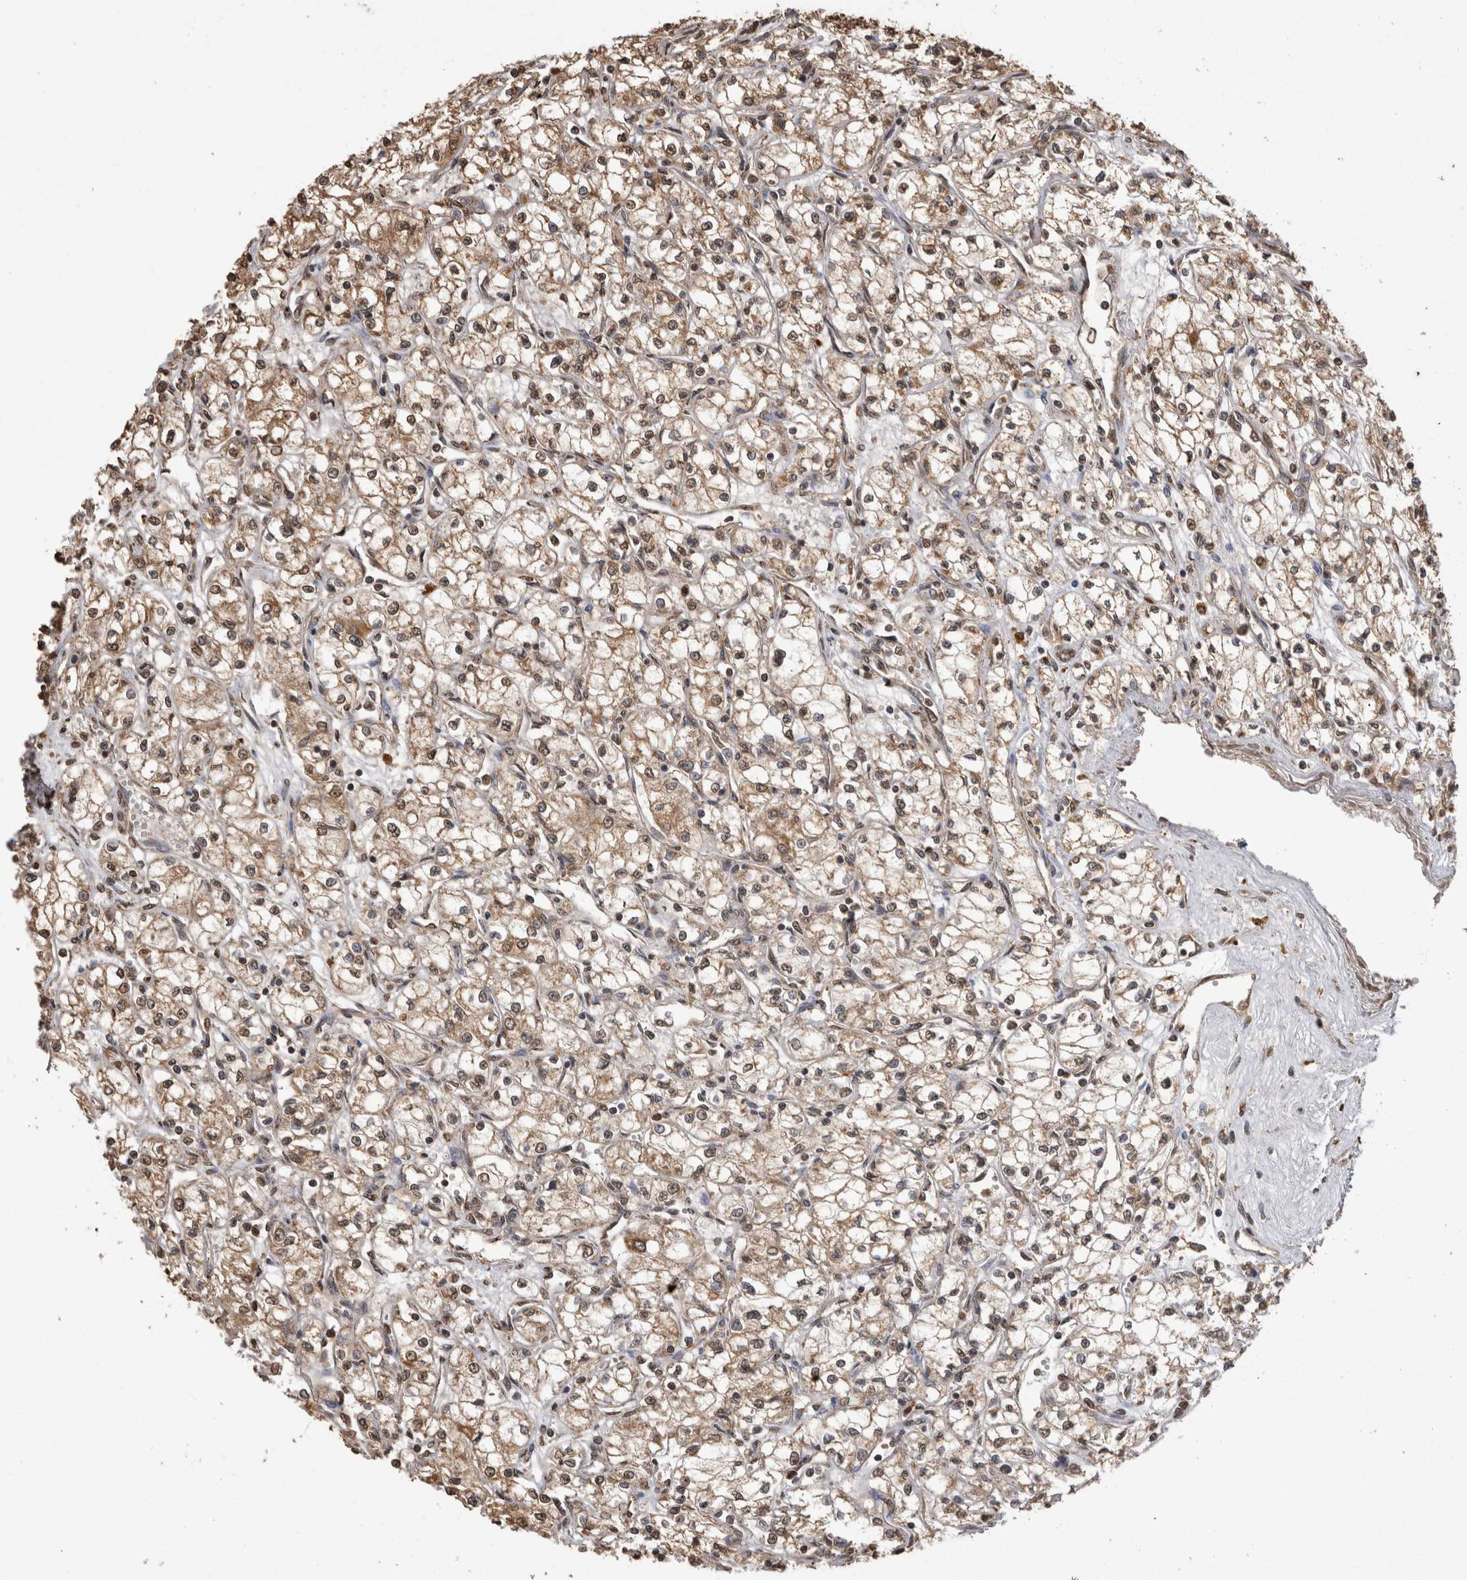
{"staining": {"intensity": "moderate", "quantity": ">75%", "location": "cytoplasmic/membranous,nuclear"}, "tissue": "renal cancer", "cell_type": "Tumor cells", "image_type": "cancer", "snomed": [{"axis": "morphology", "description": "Normal tissue, NOS"}, {"axis": "morphology", "description": "Adenocarcinoma, NOS"}, {"axis": "topography", "description": "Kidney"}], "caption": "This histopathology image displays adenocarcinoma (renal) stained with IHC to label a protein in brown. The cytoplasmic/membranous and nuclear of tumor cells show moderate positivity for the protein. Nuclei are counter-stained blue.", "gene": "SOCS5", "patient": {"sex": "male", "age": 59}}